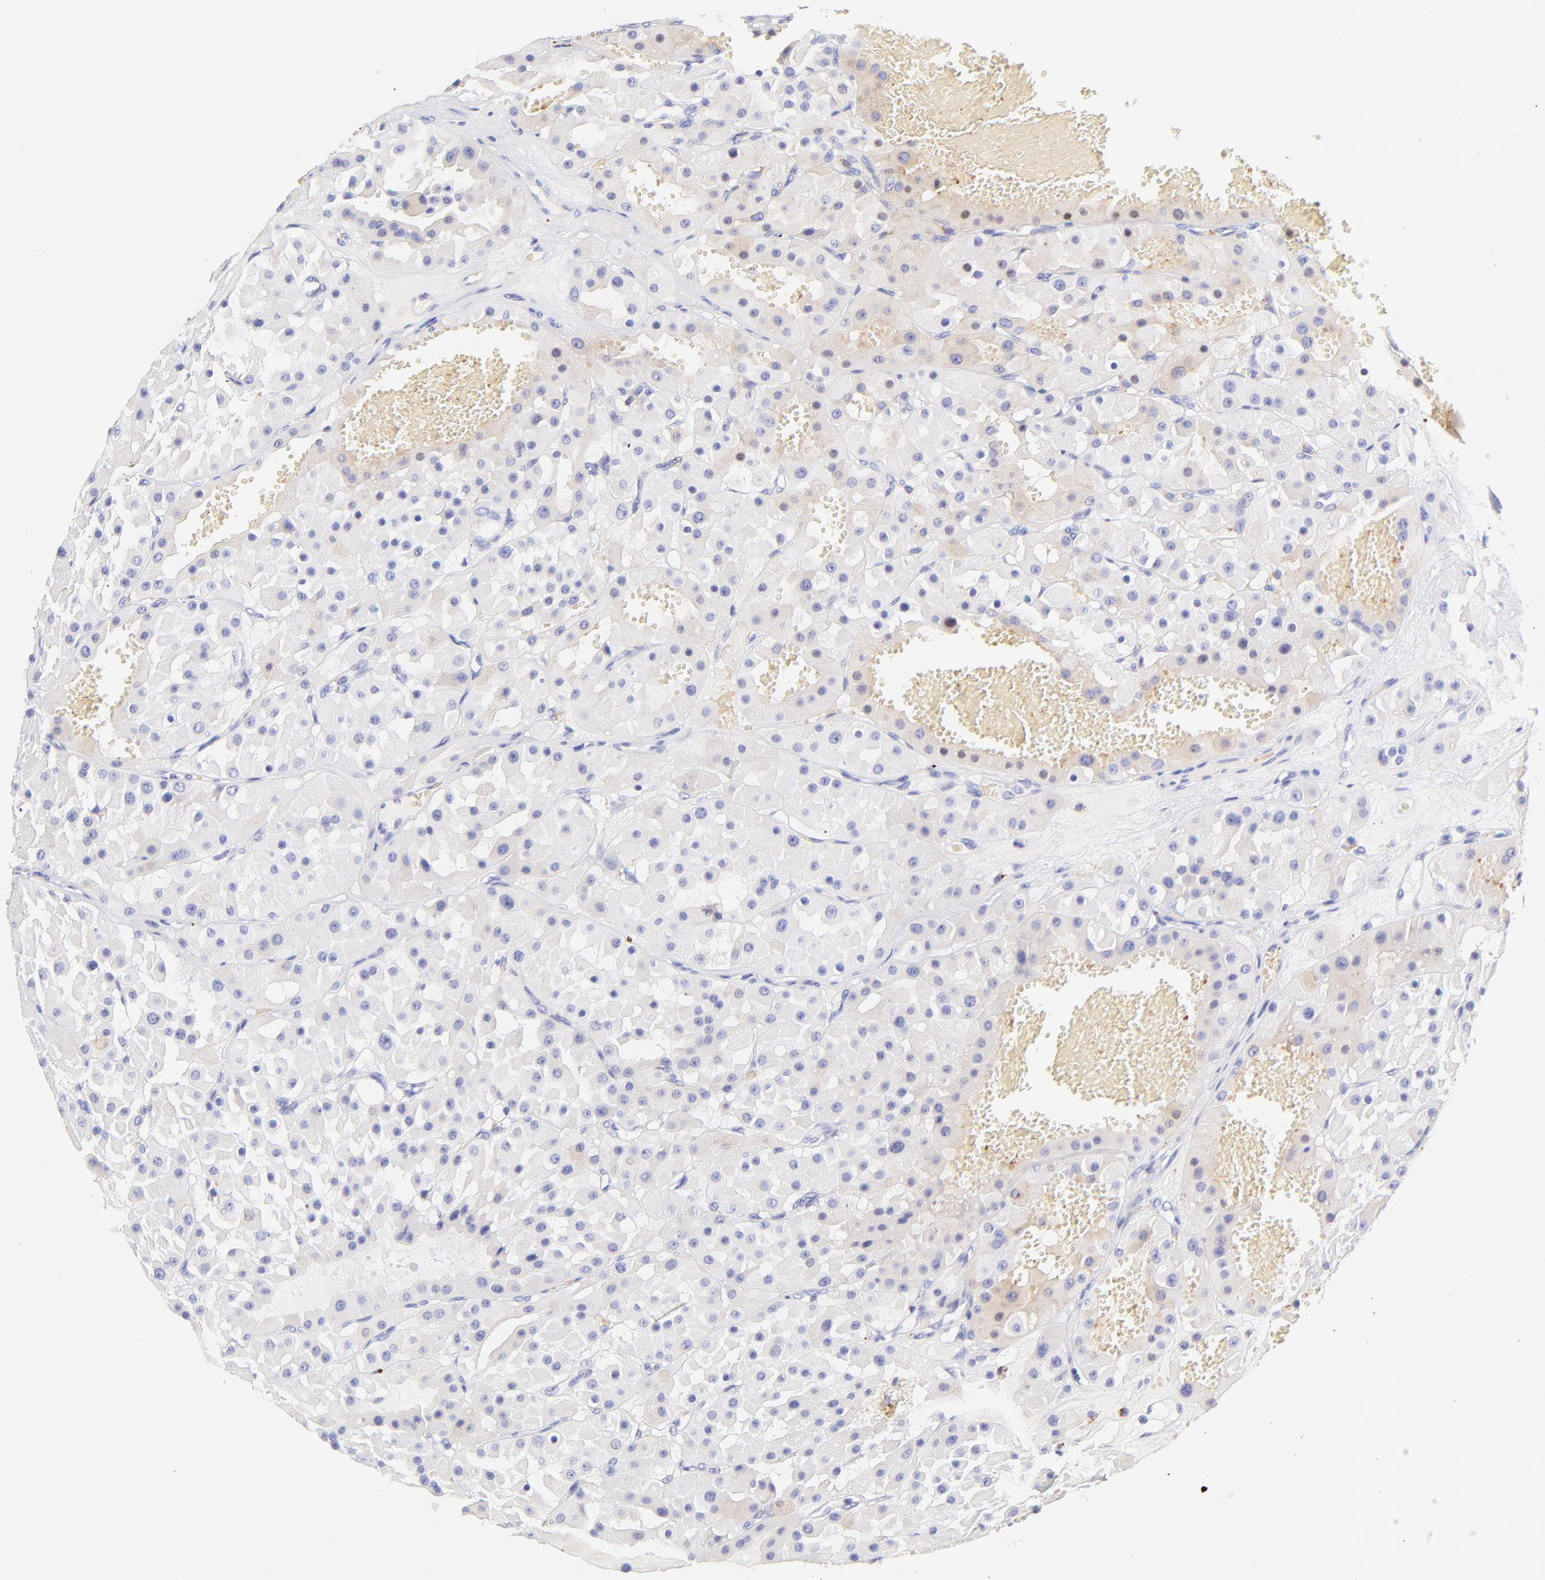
{"staining": {"intensity": "negative", "quantity": "none", "location": "none"}, "tissue": "renal cancer", "cell_type": "Tumor cells", "image_type": "cancer", "snomed": [{"axis": "morphology", "description": "Adenocarcinoma, uncertain malignant potential"}, {"axis": "topography", "description": "Kidney"}], "caption": "Immunohistochemistry (IHC) of renal cancer displays no staining in tumor cells.", "gene": "FRMPD3", "patient": {"sex": "male", "age": 63}}